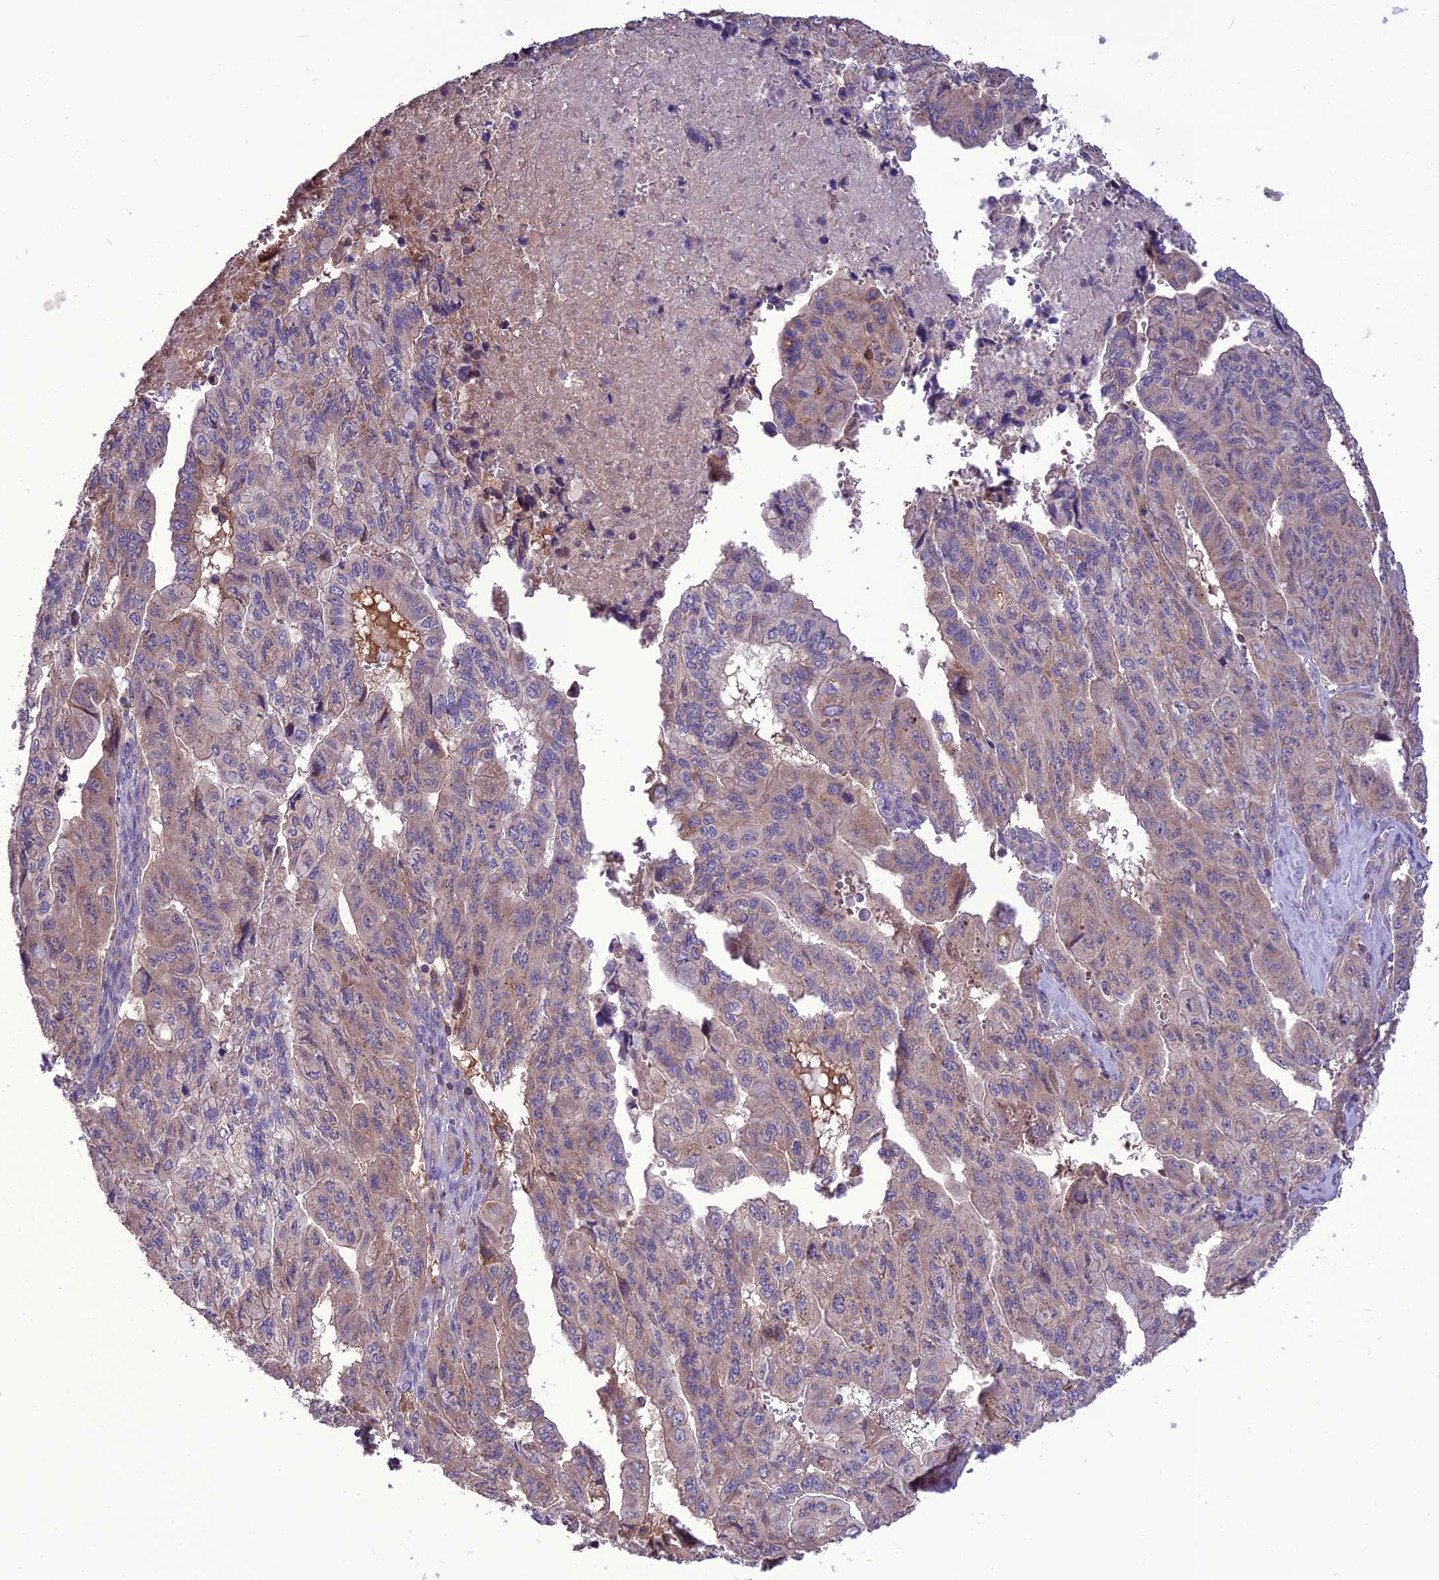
{"staining": {"intensity": "weak", "quantity": "25%-75%", "location": "cytoplasmic/membranous"}, "tissue": "pancreatic cancer", "cell_type": "Tumor cells", "image_type": "cancer", "snomed": [{"axis": "morphology", "description": "Adenocarcinoma, NOS"}, {"axis": "topography", "description": "Pancreas"}], "caption": "Immunohistochemistry (DAB) staining of human pancreatic cancer (adenocarcinoma) demonstrates weak cytoplasmic/membranous protein staining in about 25%-75% of tumor cells. The staining was performed using DAB (3,3'-diaminobenzidine), with brown indicating positive protein expression. Nuclei are stained blue with hematoxylin.", "gene": "NUDT8", "patient": {"sex": "male", "age": 51}}